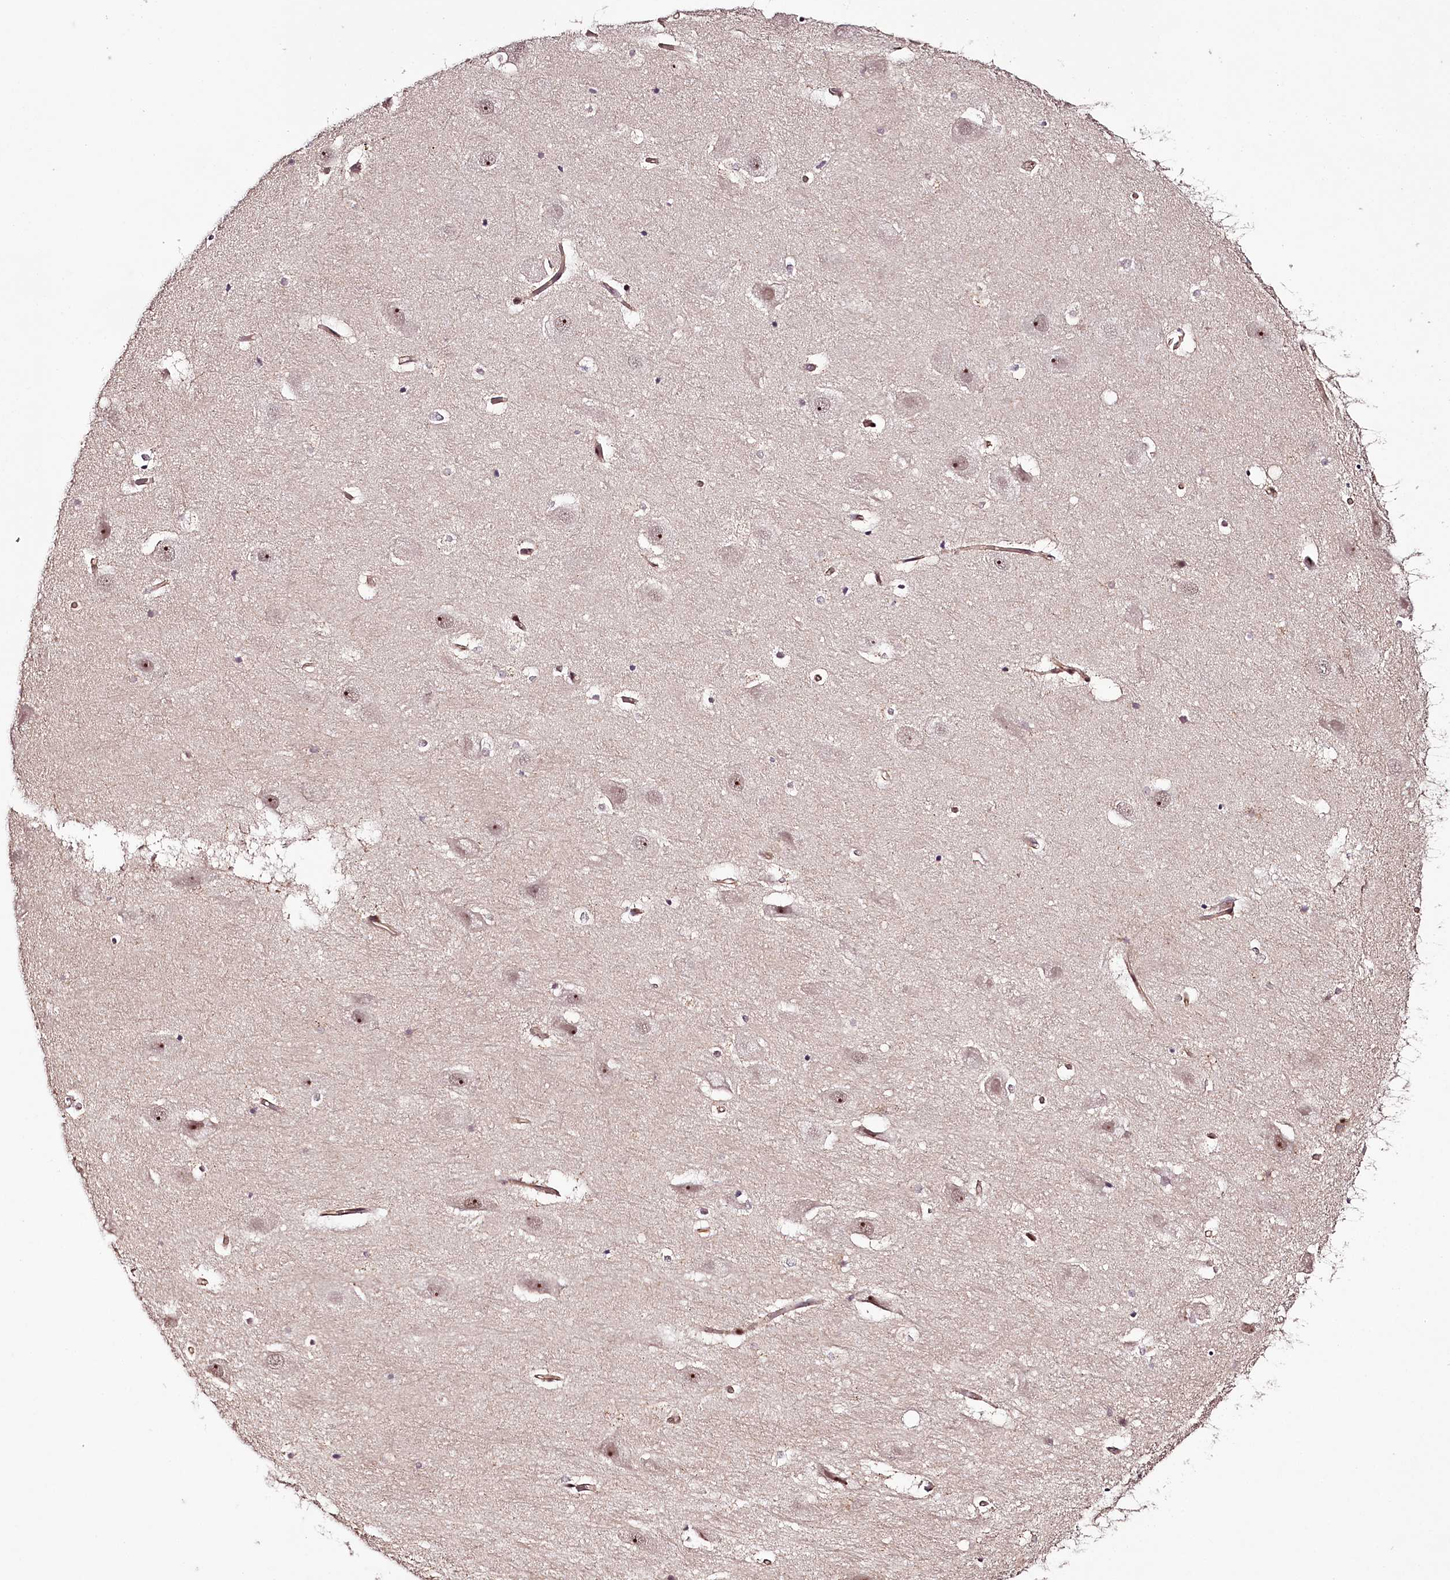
{"staining": {"intensity": "moderate", "quantity": "25%-75%", "location": "nuclear"}, "tissue": "hippocampus", "cell_type": "Glial cells", "image_type": "normal", "snomed": [{"axis": "morphology", "description": "Normal tissue, NOS"}, {"axis": "topography", "description": "Hippocampus"}], "caption": "The photomicrograph reveals staining of benign hippocampus, revealing moderate nuclear protein positivity (brown color) within glial cells. The protein of interest is shown in brown color, while the nuclei are stained blue.", "gene": "TTC33", "patient": {"sex": "female", "age": 52}}